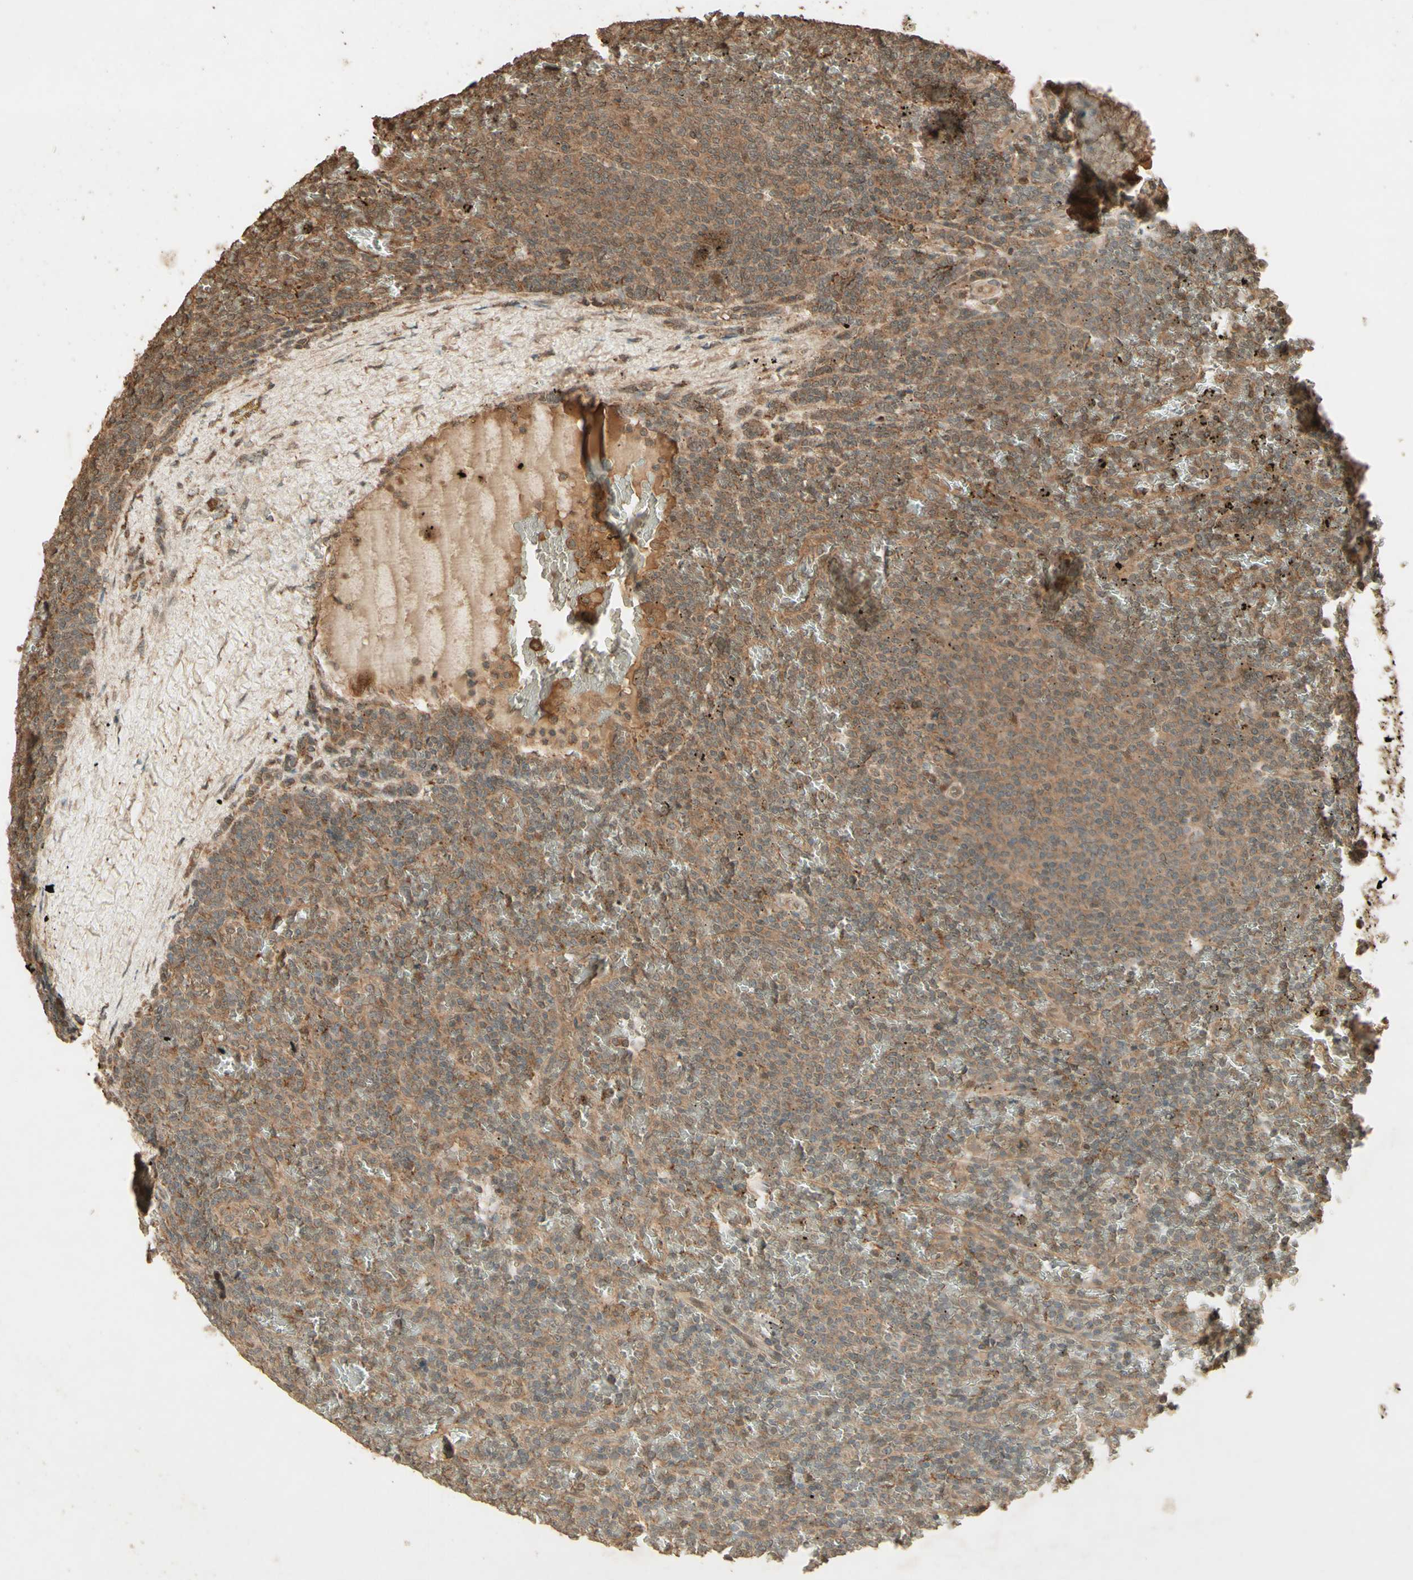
{"staining": {"intensity": "moderate", "quantity": ">75%", "location": "cytoplasmic/membranous"}, "tissue": "lymphoma", "cell_type": "Tumor cells", "image_type": "cancer", "snomed": [{"axis": "morphology", "description": "Malignant lymphoma, non-Hodgkin's type, Low grade"}, {"axis": "topography", "description": "Spleen"}], "caption": "About >75% of tumor cells in low-grade malignant lymphoma, non-Hodgkin's type reveal moderate cytoplasmic/membranous protein expression as visualized by brown immunohistochemical staining.", "gene": "SMAD9", "patient": {"sex": "female", "age": 77}}